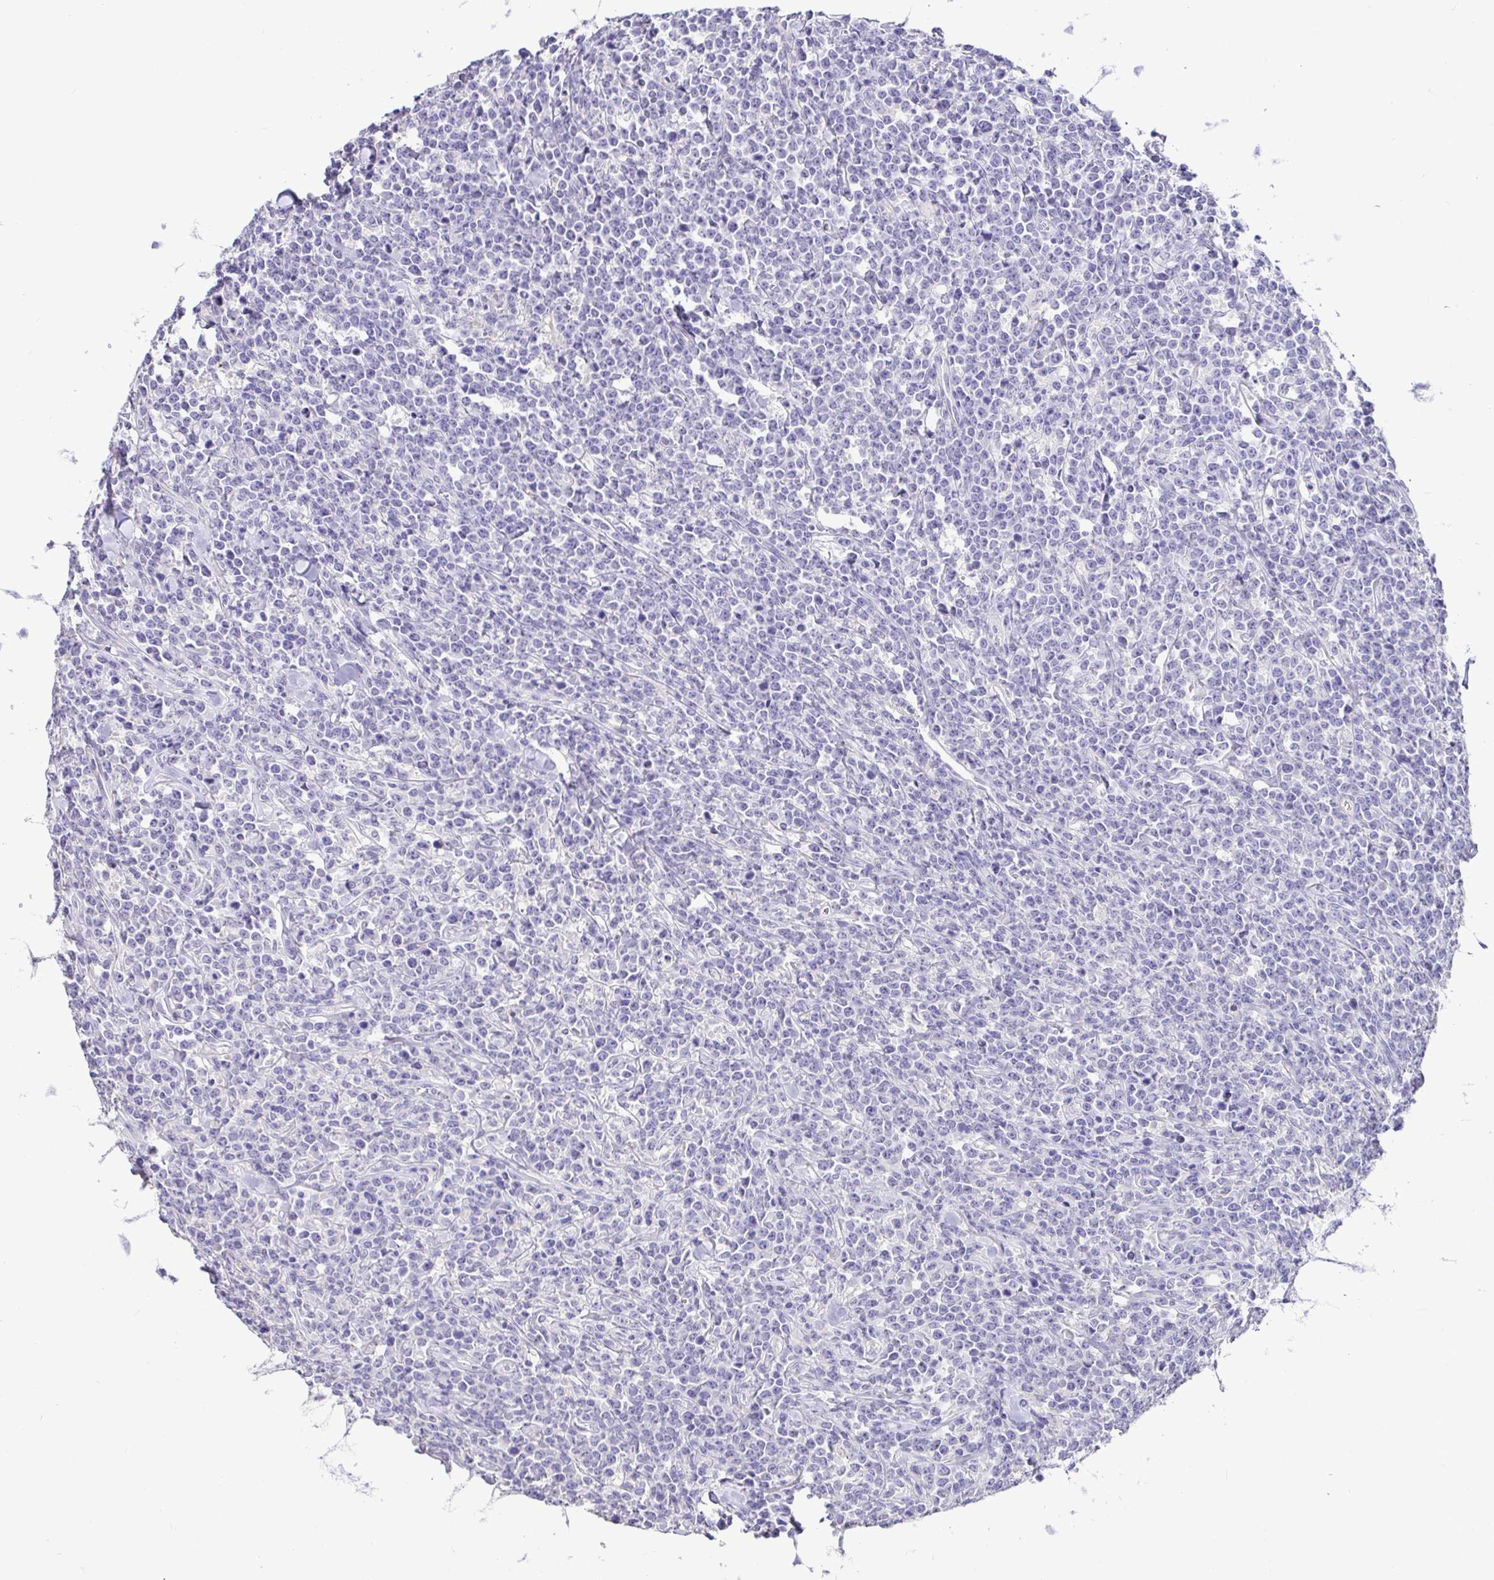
{"staining": {"intensity": "negative", "quantity": "none", "location": "none"}, "tissue": "lymphoma", "cell_type": "Tumor cells", "image_type": "cancer", "snomed": [{"axis": "morphology", "description": "Malignant lymphoma, non-Hodgkin's type, High grade"}, {"axis": "topography", "description": "Small intestine"}], "caption": "The photomicrograph displays no significant expression in tumor cells of malignant lymphoma, non-Hodgkin's type (high-grade). The staining was performed using DAB (3,3'-diaminobenzidine) to visualize the protein expression in brown, while the nuclei were stained in blue with hematoxylin (Magnification: 20x).", "gene": "CDO1", "patient": {"sex": "female", "age": 56}}